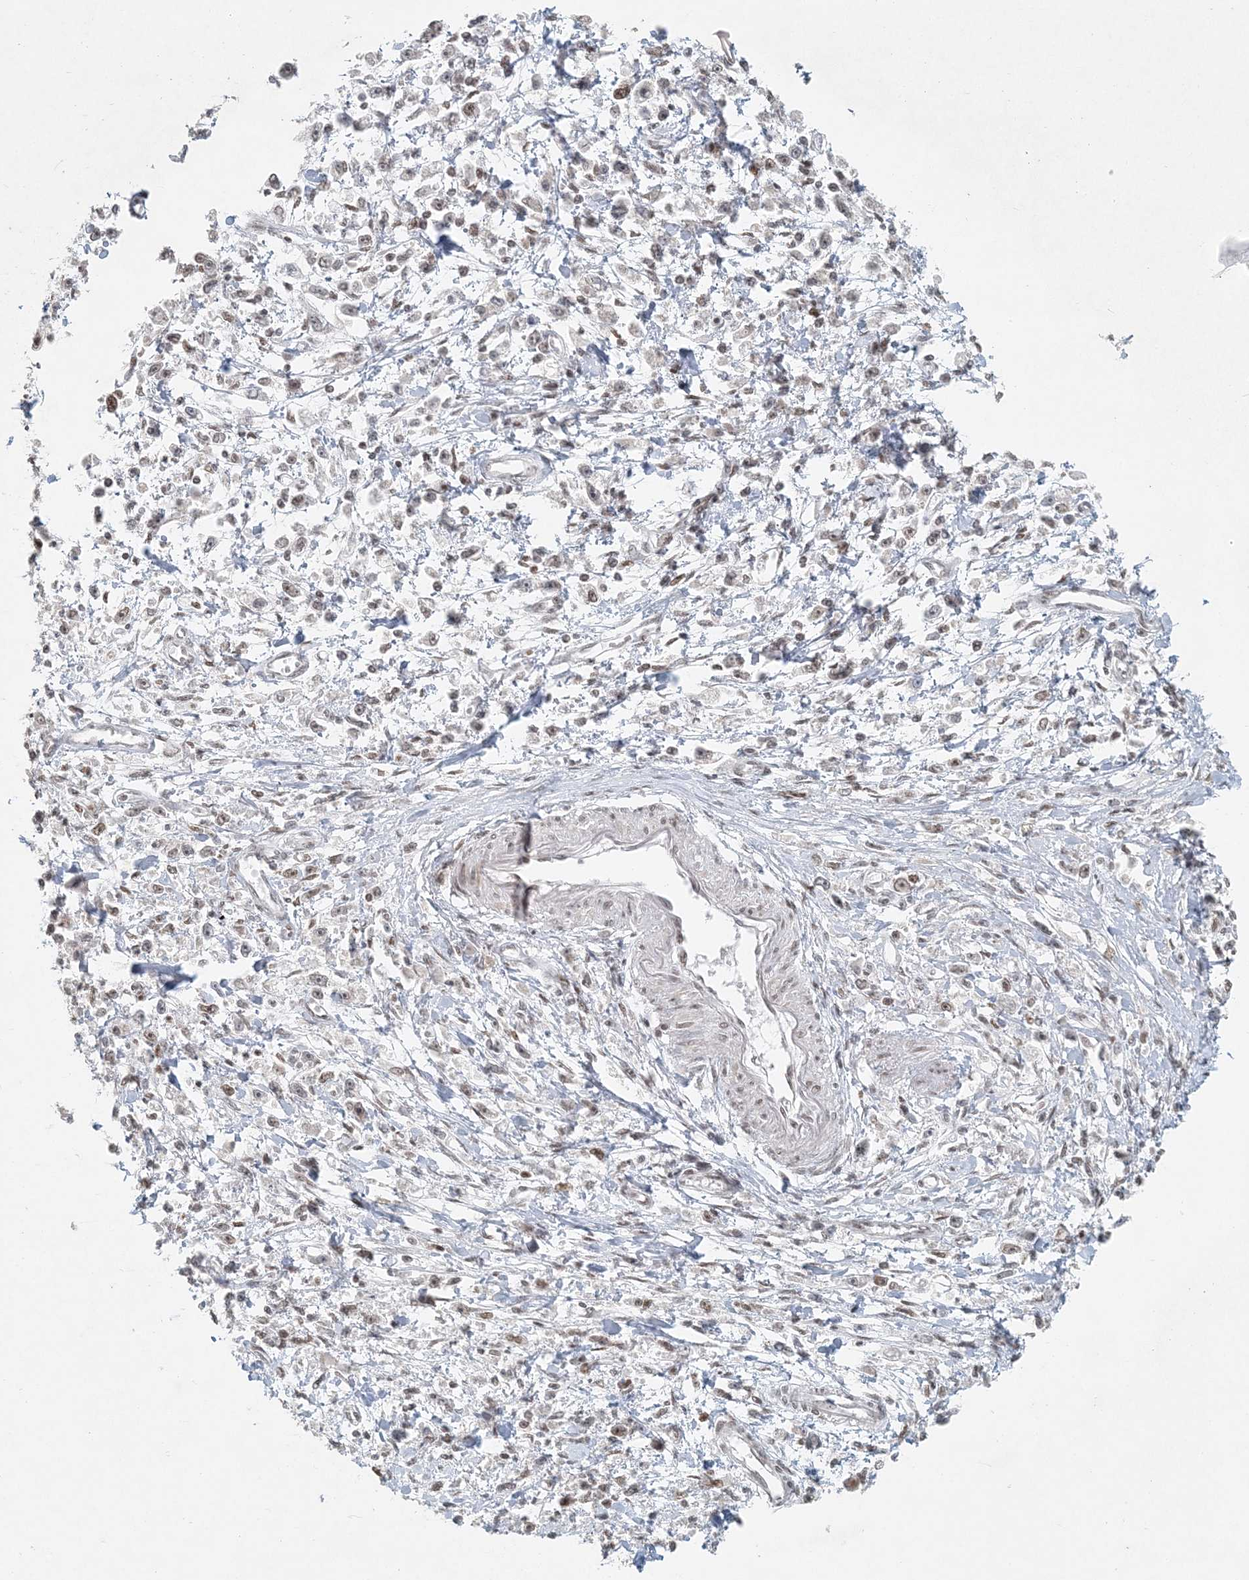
{"staining": {"intensity": "weak", "quantity": "25%-75%", "location": "nuclear"}, "tissue": "stomach cancer", "cell_type": "Tumor cells", "image_type": "cancer", "snomed": [{"axis": "morphology", "description": "Adenocarcinoma, NOS"}, {"axis": "topography", "description": "Stomach"}], "caption": "Immunohistochemistry (DAB) staining of human adenocarcinoma (stomach) demonstrates weak nuclear protein positivity in approximately 25%-75% of tumor cells. (DAB = brown stain, brightfield microscopy at high magnification).", "gene": "BAZ1B", "patient": {"sex": "female", "age": 59}}